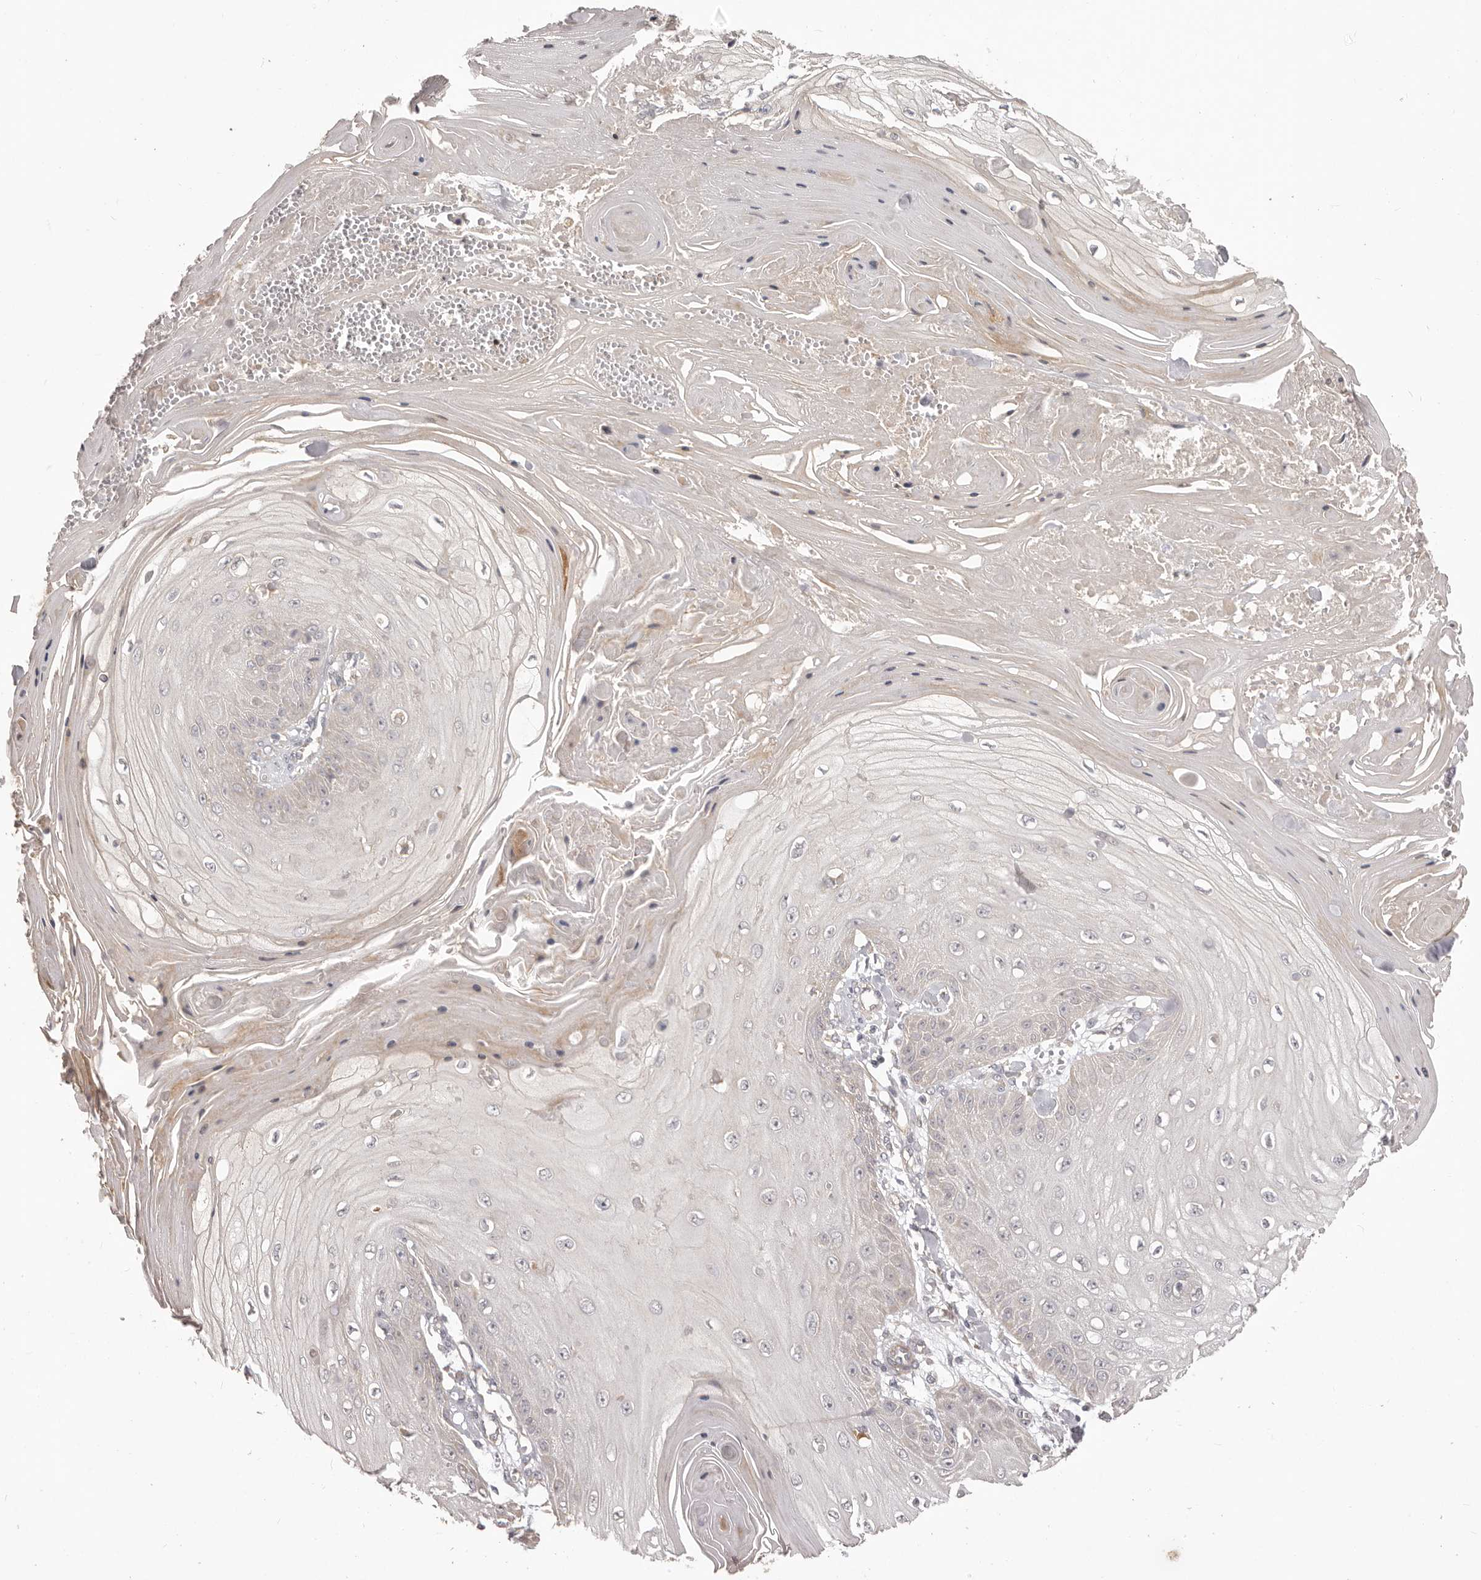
{"staining": {"intensity": "negative", "quantity": "none", "location": "none"}, "tissue": "skin cancer", "cell_type": "Tumor cells", "image_type": "cancer", "snomed": [{"axis": "morphology", "description": "Squamous cell carcinoma, NOS"}, {"axis": "topography", "description": "Skin"}], "caption": "An immunohistochemistry micrograph of skin cancer (squamous cell carcinoma) is shown. There is no staining in tumor cells of skin cancer (squamous cell carcinoma).", "gene": "HRH1", "patient": {"sex": "male", "age": 74}}